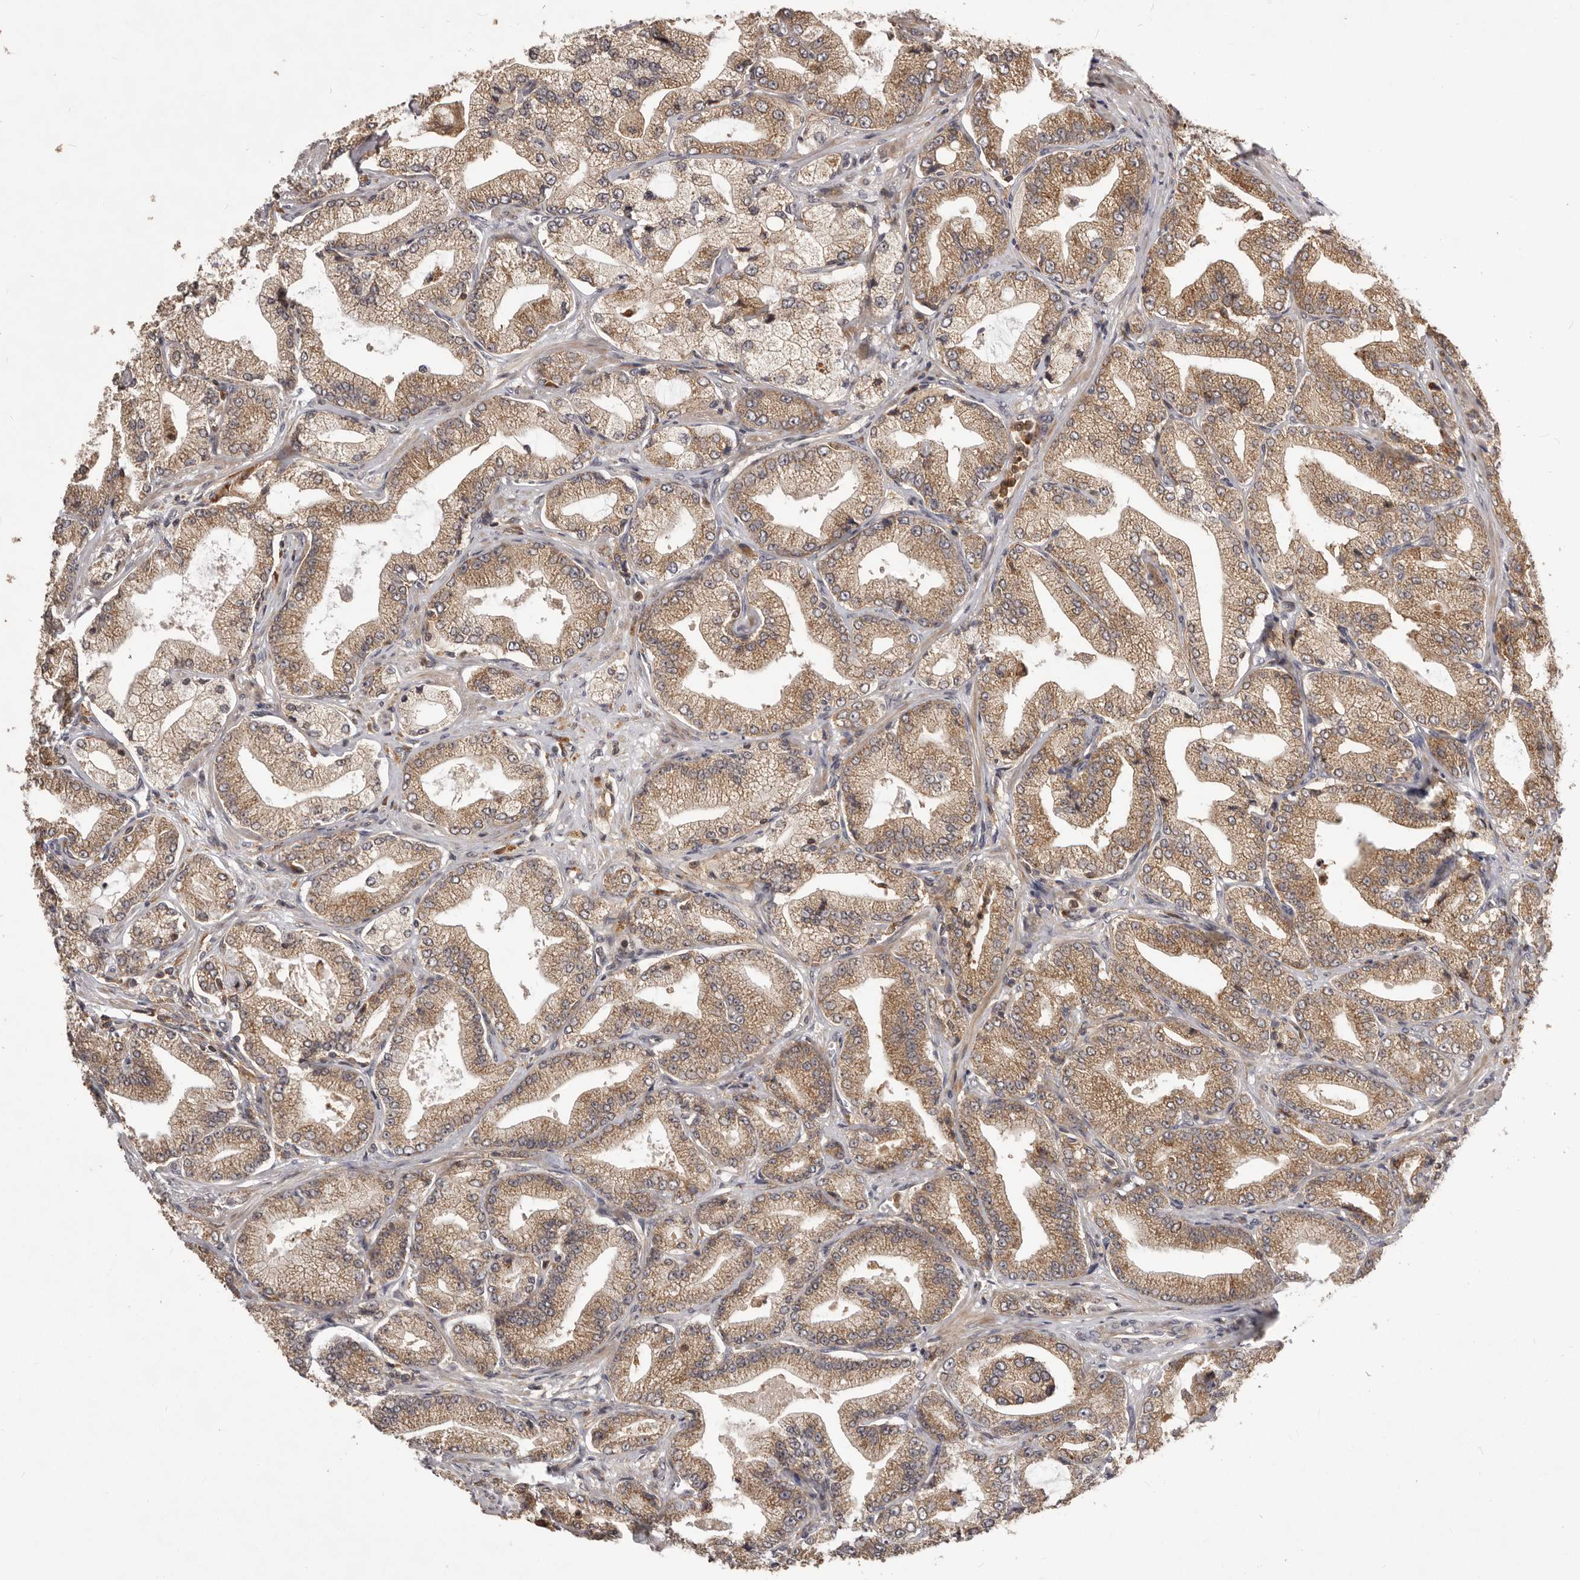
{"staining": {"intensity": "moderate", "quantity": ">75%", "location": "cytoplasmic/membranous"}, "tissue": "prostate cancer", "cell_type": "Tumor cells", "image_type": "cancer", "snomed": [{"axis": "morphology", "description": "Adenocarcinoma, Low grade"}, {"axis": "topography", "description": "Prostate"}], "caption": "About >75% of tumor cells in human prostate cancer show moderate cytoplasmic/membranous protein staining as visualized by brown immunohistochemical staining.", "gene": "RNF187", "patient": {"sex": "male", "age": 63}}